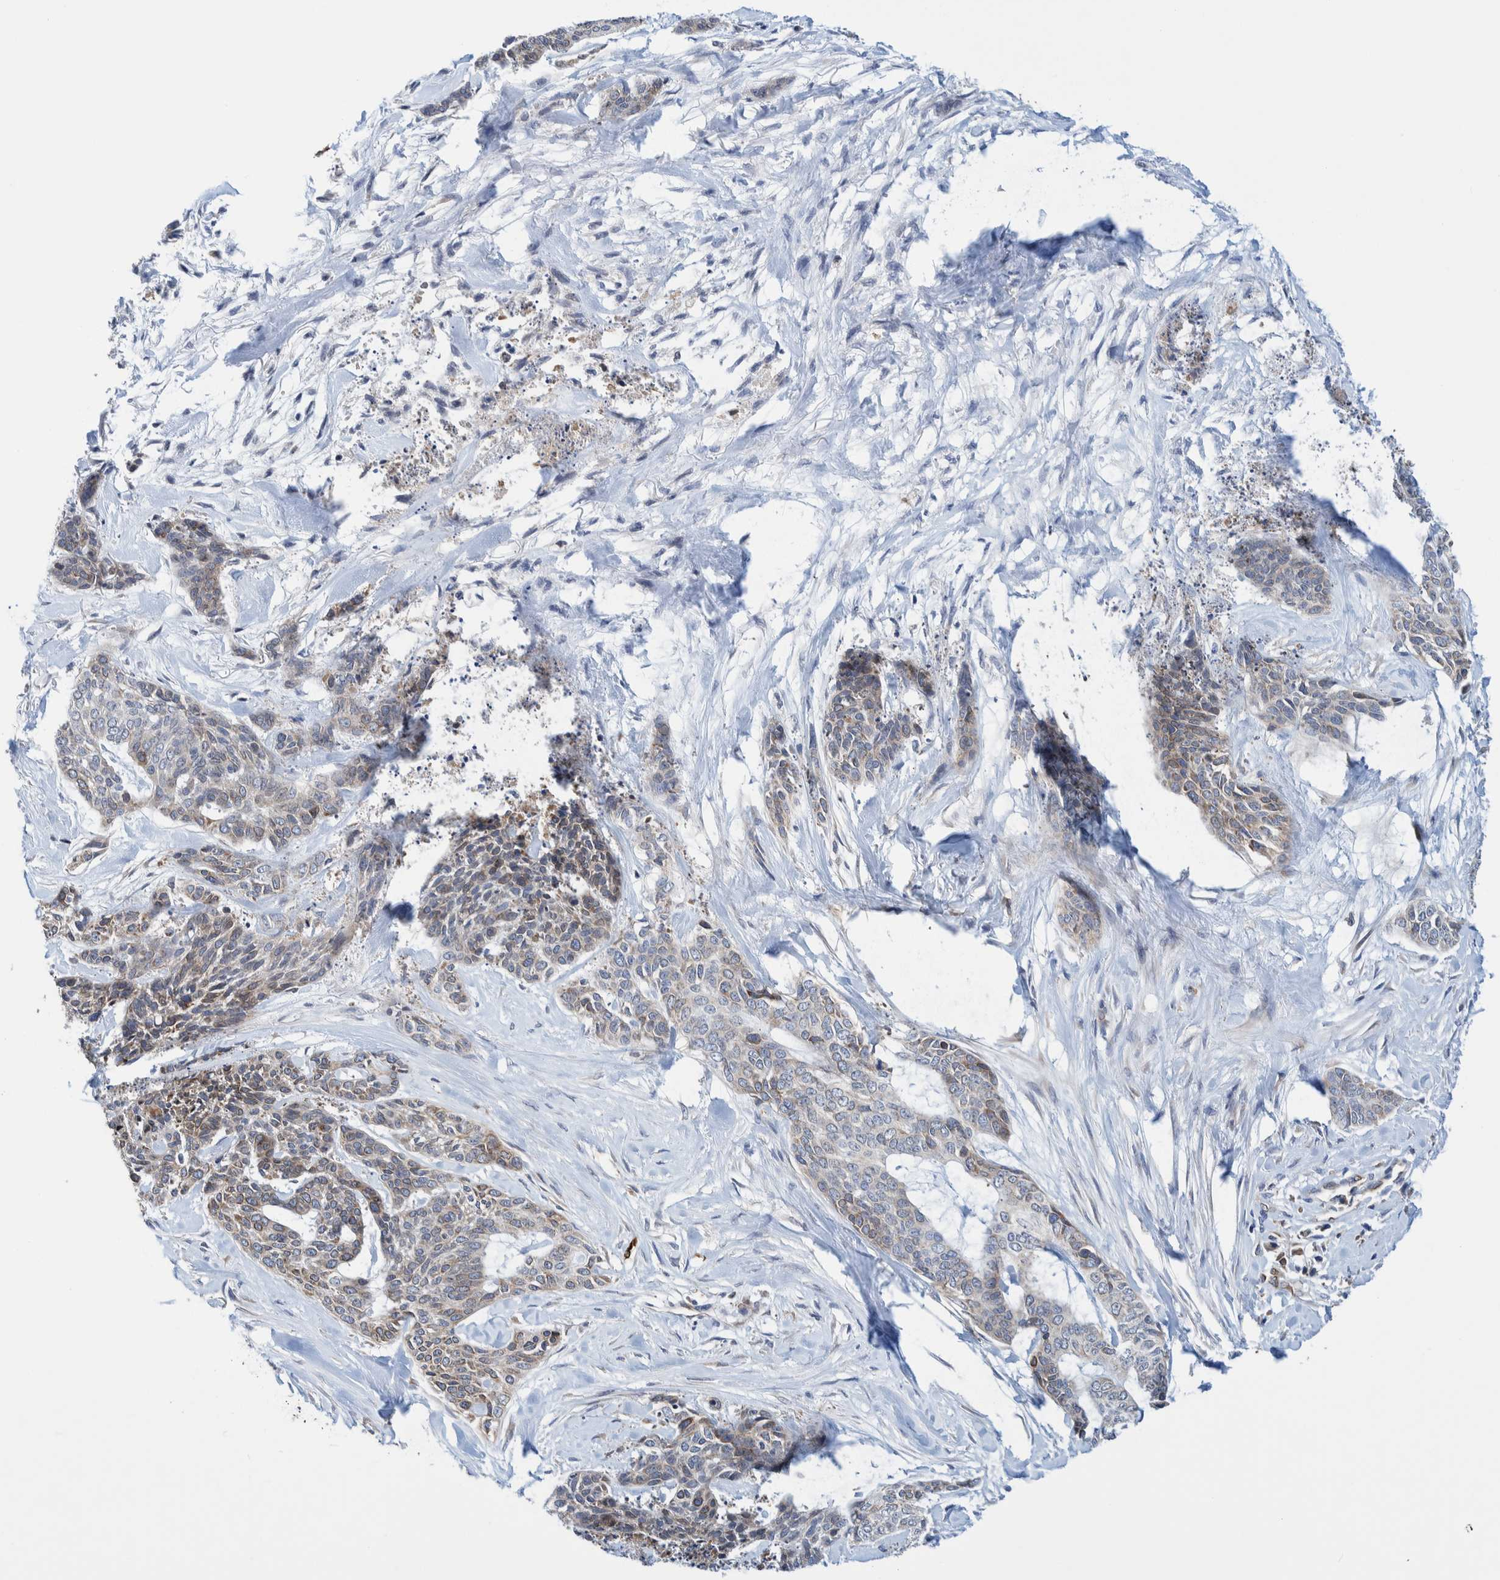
{"staining": {"intensity": "moderate", "quantity": "25%-75%", "location": "cytoplasmic/membranous"}, "tissue": "skin cancer", "cell_type": "Tumor cells", "image_type": "cancer", "snomed": [{"axis": "morphology", "description": "Basal cell carcinoma"}, {"axis": "topography", "description": "Skin"}], "caption": "Protein expression analysis of human skin cancer (basal cell carcinoma) reveals moderate cytoplasmic/membranous positivity in about 25%-75% of tumor cells. (DAB (3,3'-diaminobenzidine) IHC with brightfield microscopy, high magnification).", "gene": "THEM6", "patient": {"sex": "female", "age": 64}}